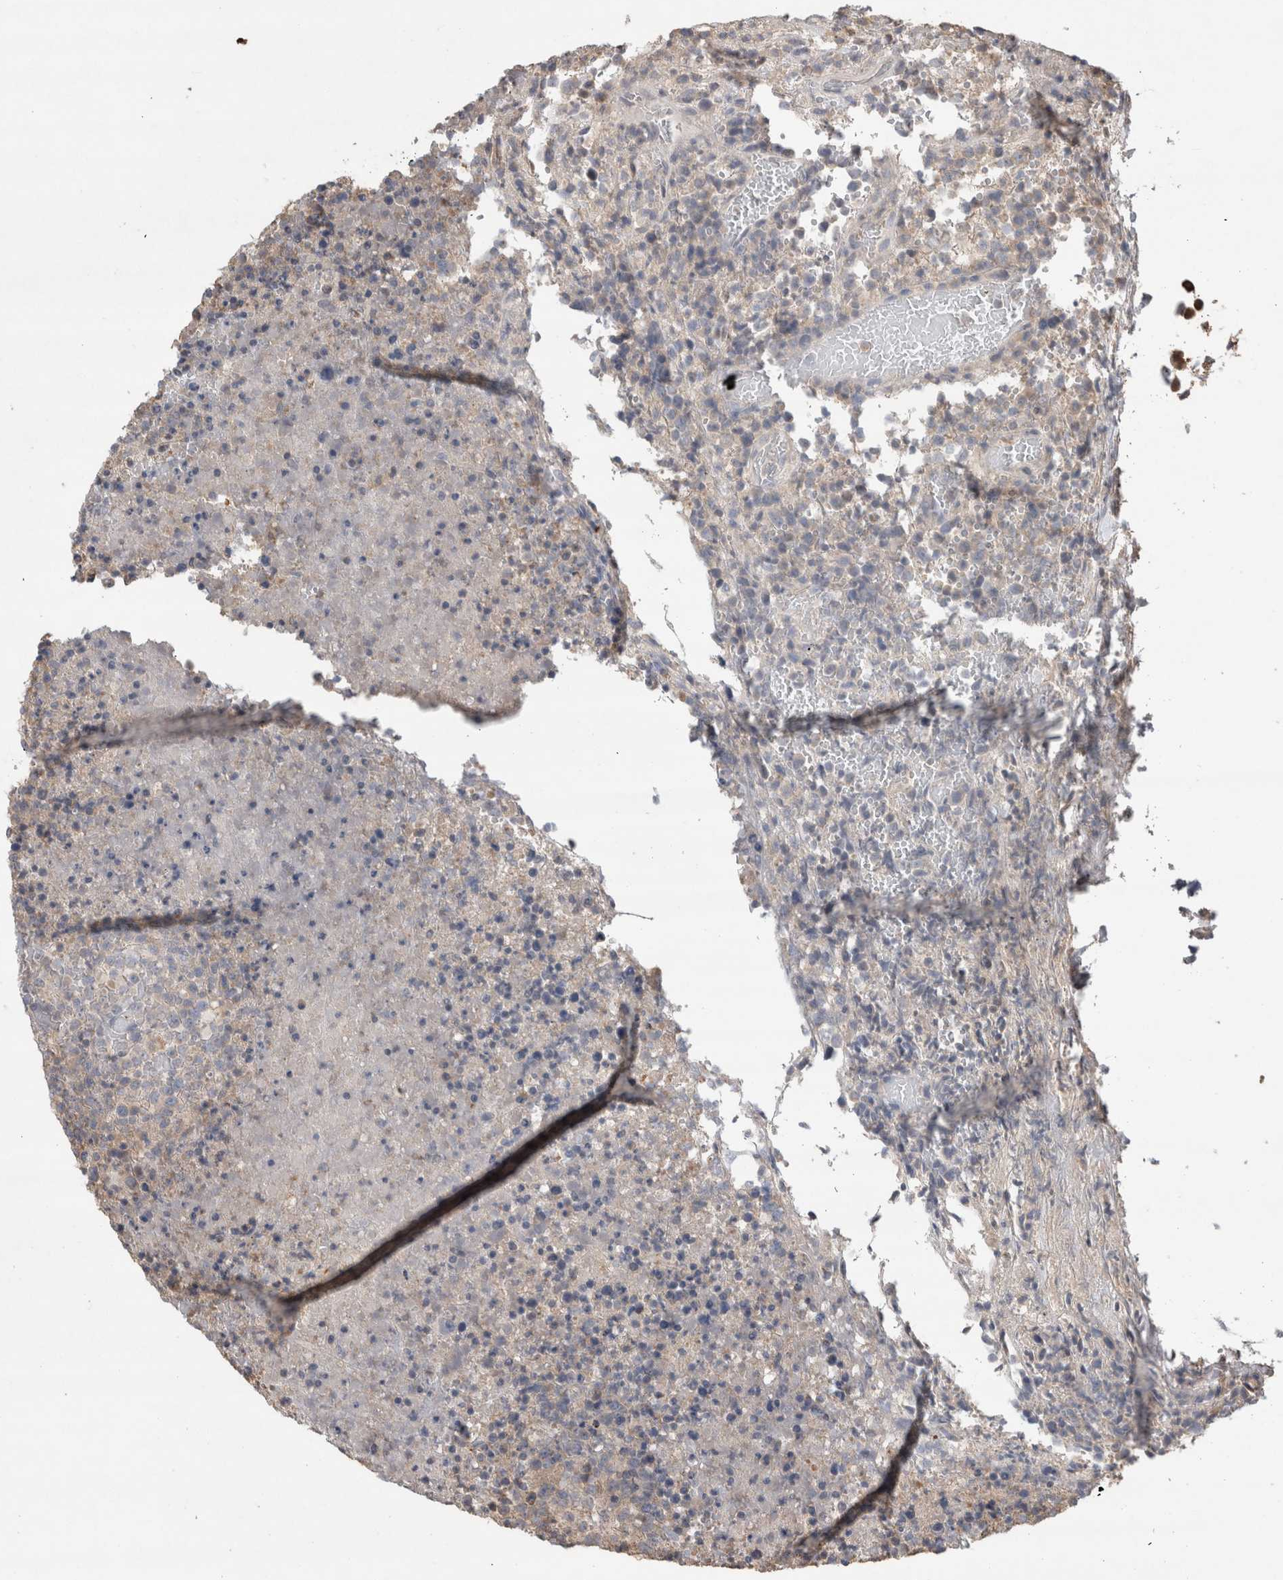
{"staining": {"intensity": "negative", "quantity": "none", "location": "none"}, "tissue": "lymphoma", "cell_type": "Tumor cells", "image_type": "cancer", "snomed": [{"axis": "morphology", "description": "Malignant lymphoma, non-Hodgkin's type, High grade"}, {"axis": "topography", "description": "Lymph node"}], "caption": "High magnification brightfield microscopy of lymphoma stained with DAB (brown) and counterstained with hematoxylin (blue): tumor cells show no significant expression.", "gene": "TRIM5", "patient": {"sex": "male", "age": 13}}